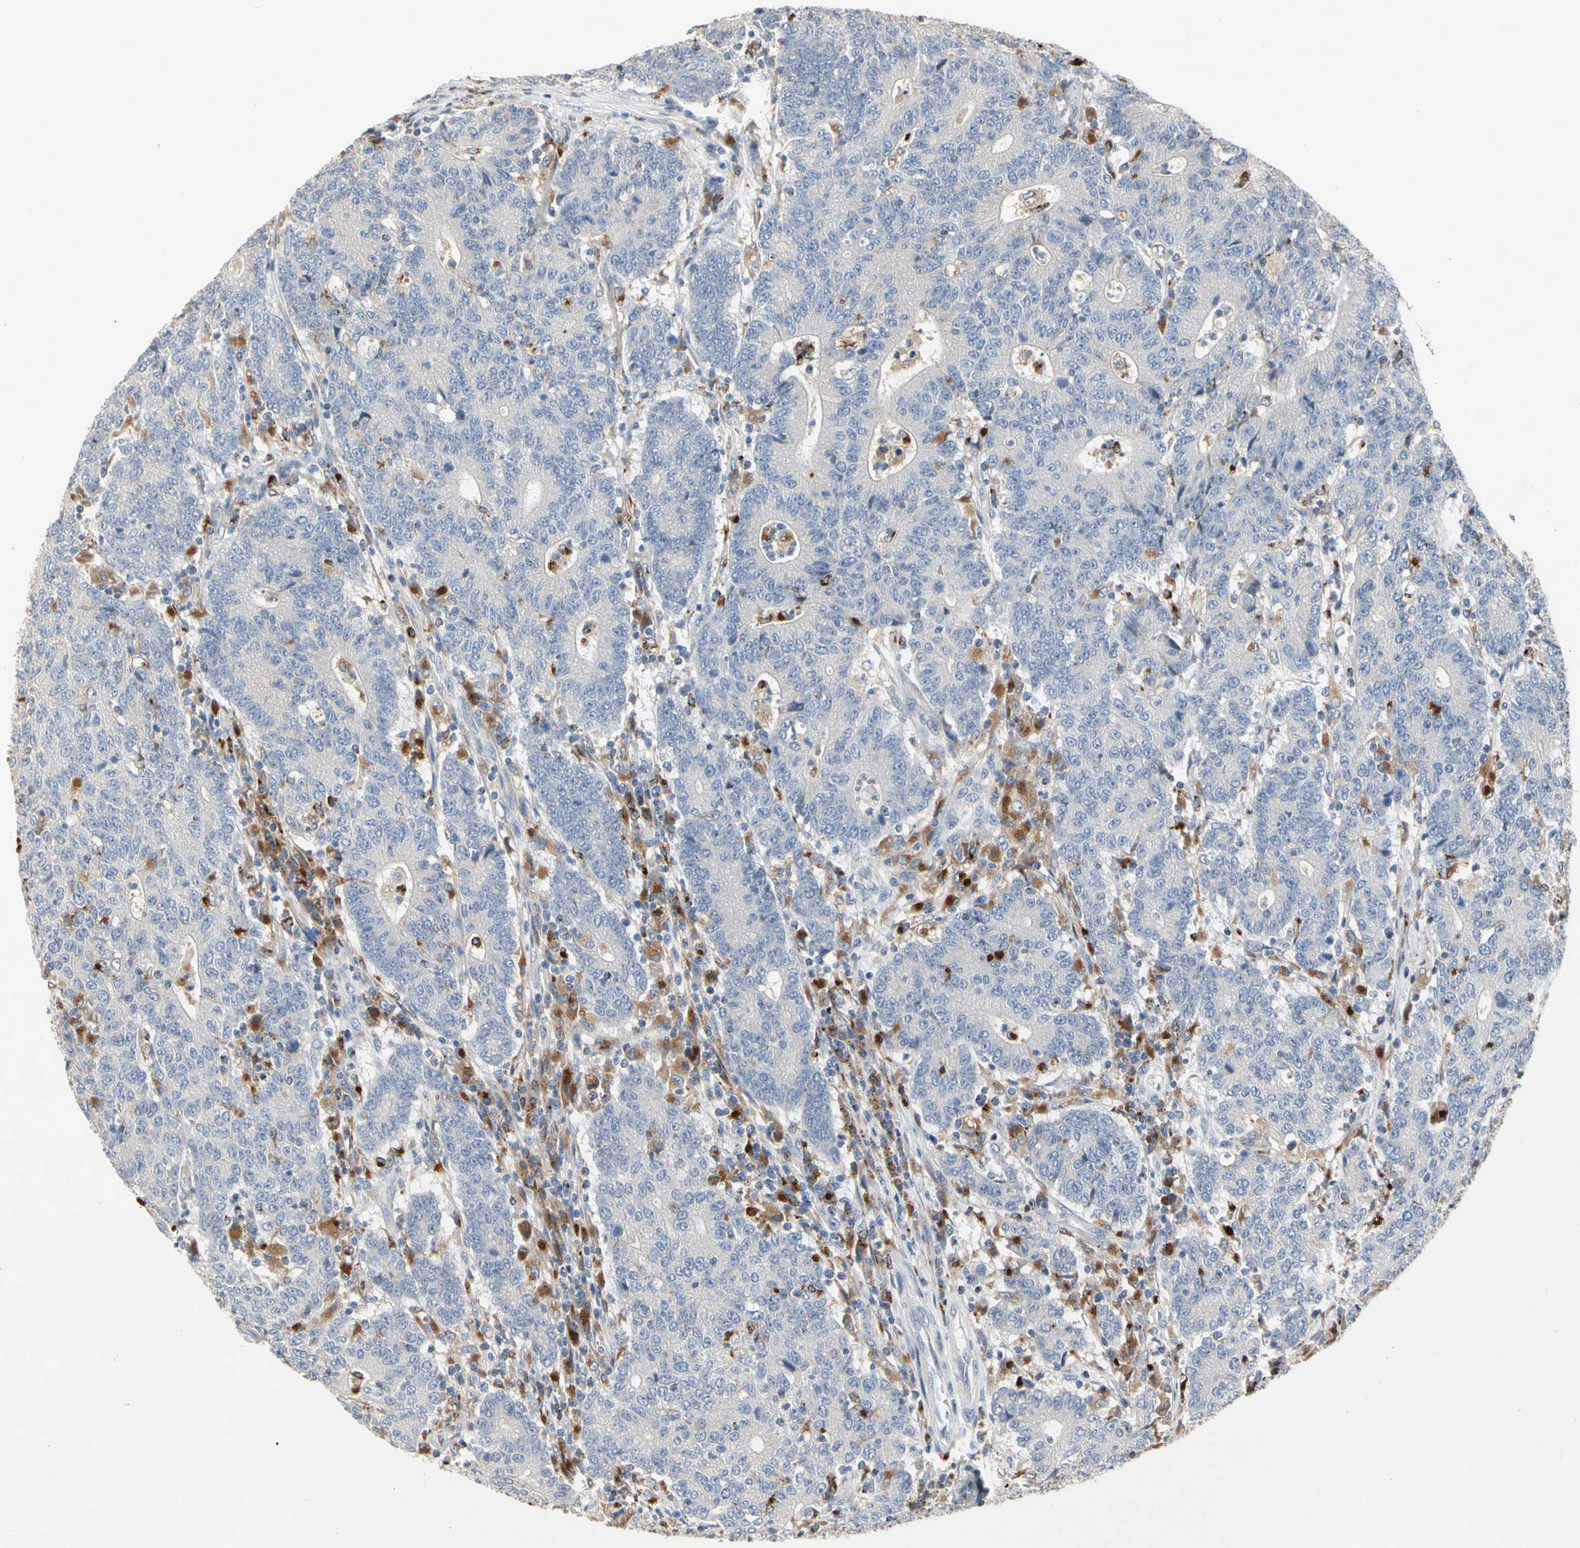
{"staining": {"intensity": "negative", "quantity": "none", "location": "none"}, "tissue": "colorectal cancer", "cell_type": "Tumor cells", "image_type": "cancer", "snomed": [{"axis": "morphology", "description": "Normal tissue, NOS"}, {"axis": "morphology", "description": "Adenocarcinoma, NOS"}, {"axis": "topography", "description": "Colon"}], "caption": "Immunohistochemical staining of colorectal cancer (adenocarcinoma) demonstrates no significant expression in tumor cells.", "gene": "ADA2", "patient": {"sex": "female", "age": 75}}